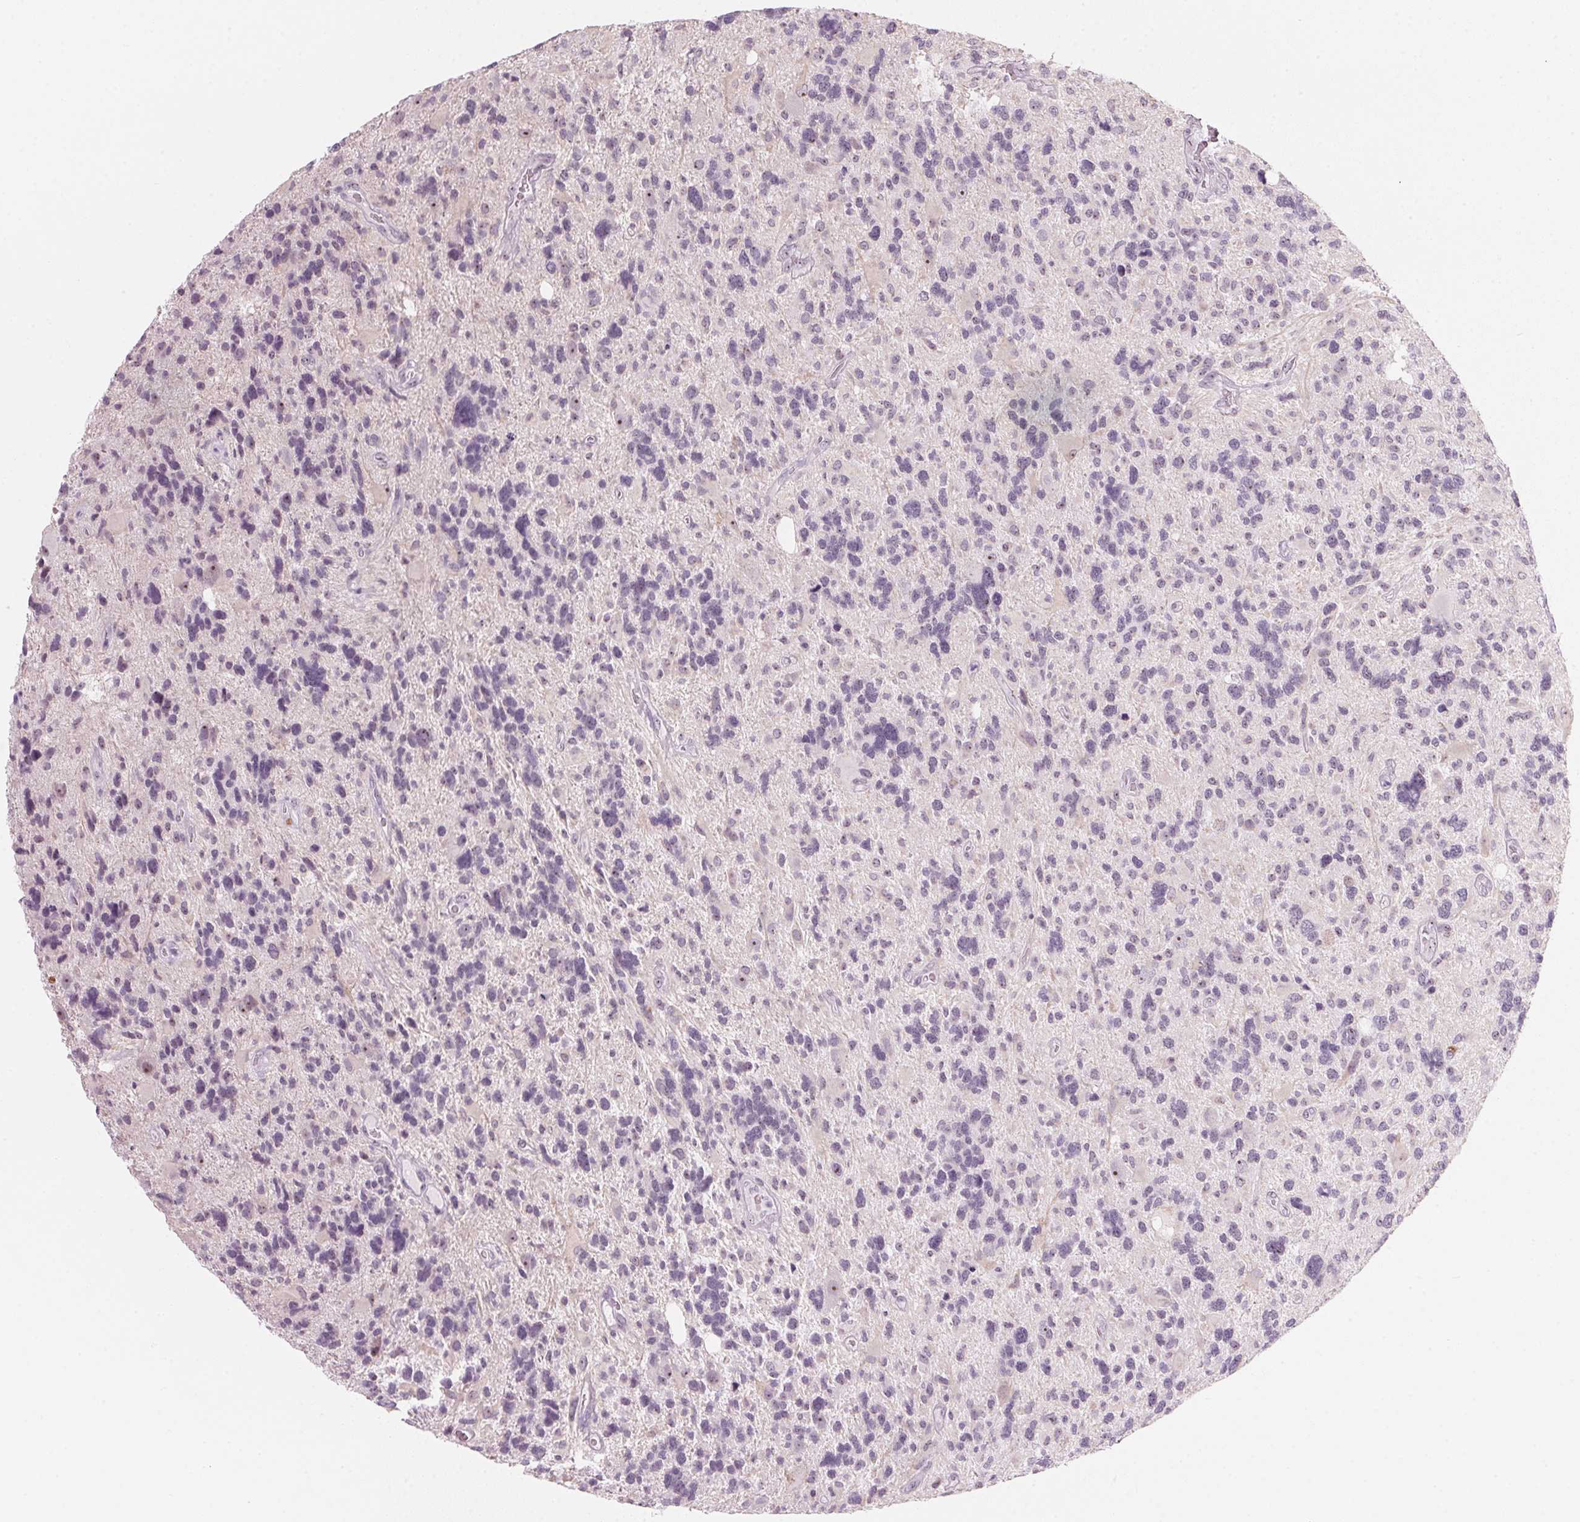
{"staining": {"intensity": "negative", "quantity": "none", "location": "none"}, "tissue": "glioma", "cell_type": "Tumor cells", "image_type": "cancer", "snomed": [{"axis": "morphology", "description": "Glioma, malignant, High grade"}, {"axis": "topography", "description": "Brain"}], "caption": "There is no significant staining in tumor cells of malignant high-grade glioma.", "gene": "DNTTIP2", "patient": {"sex": "male", "age": 49}}